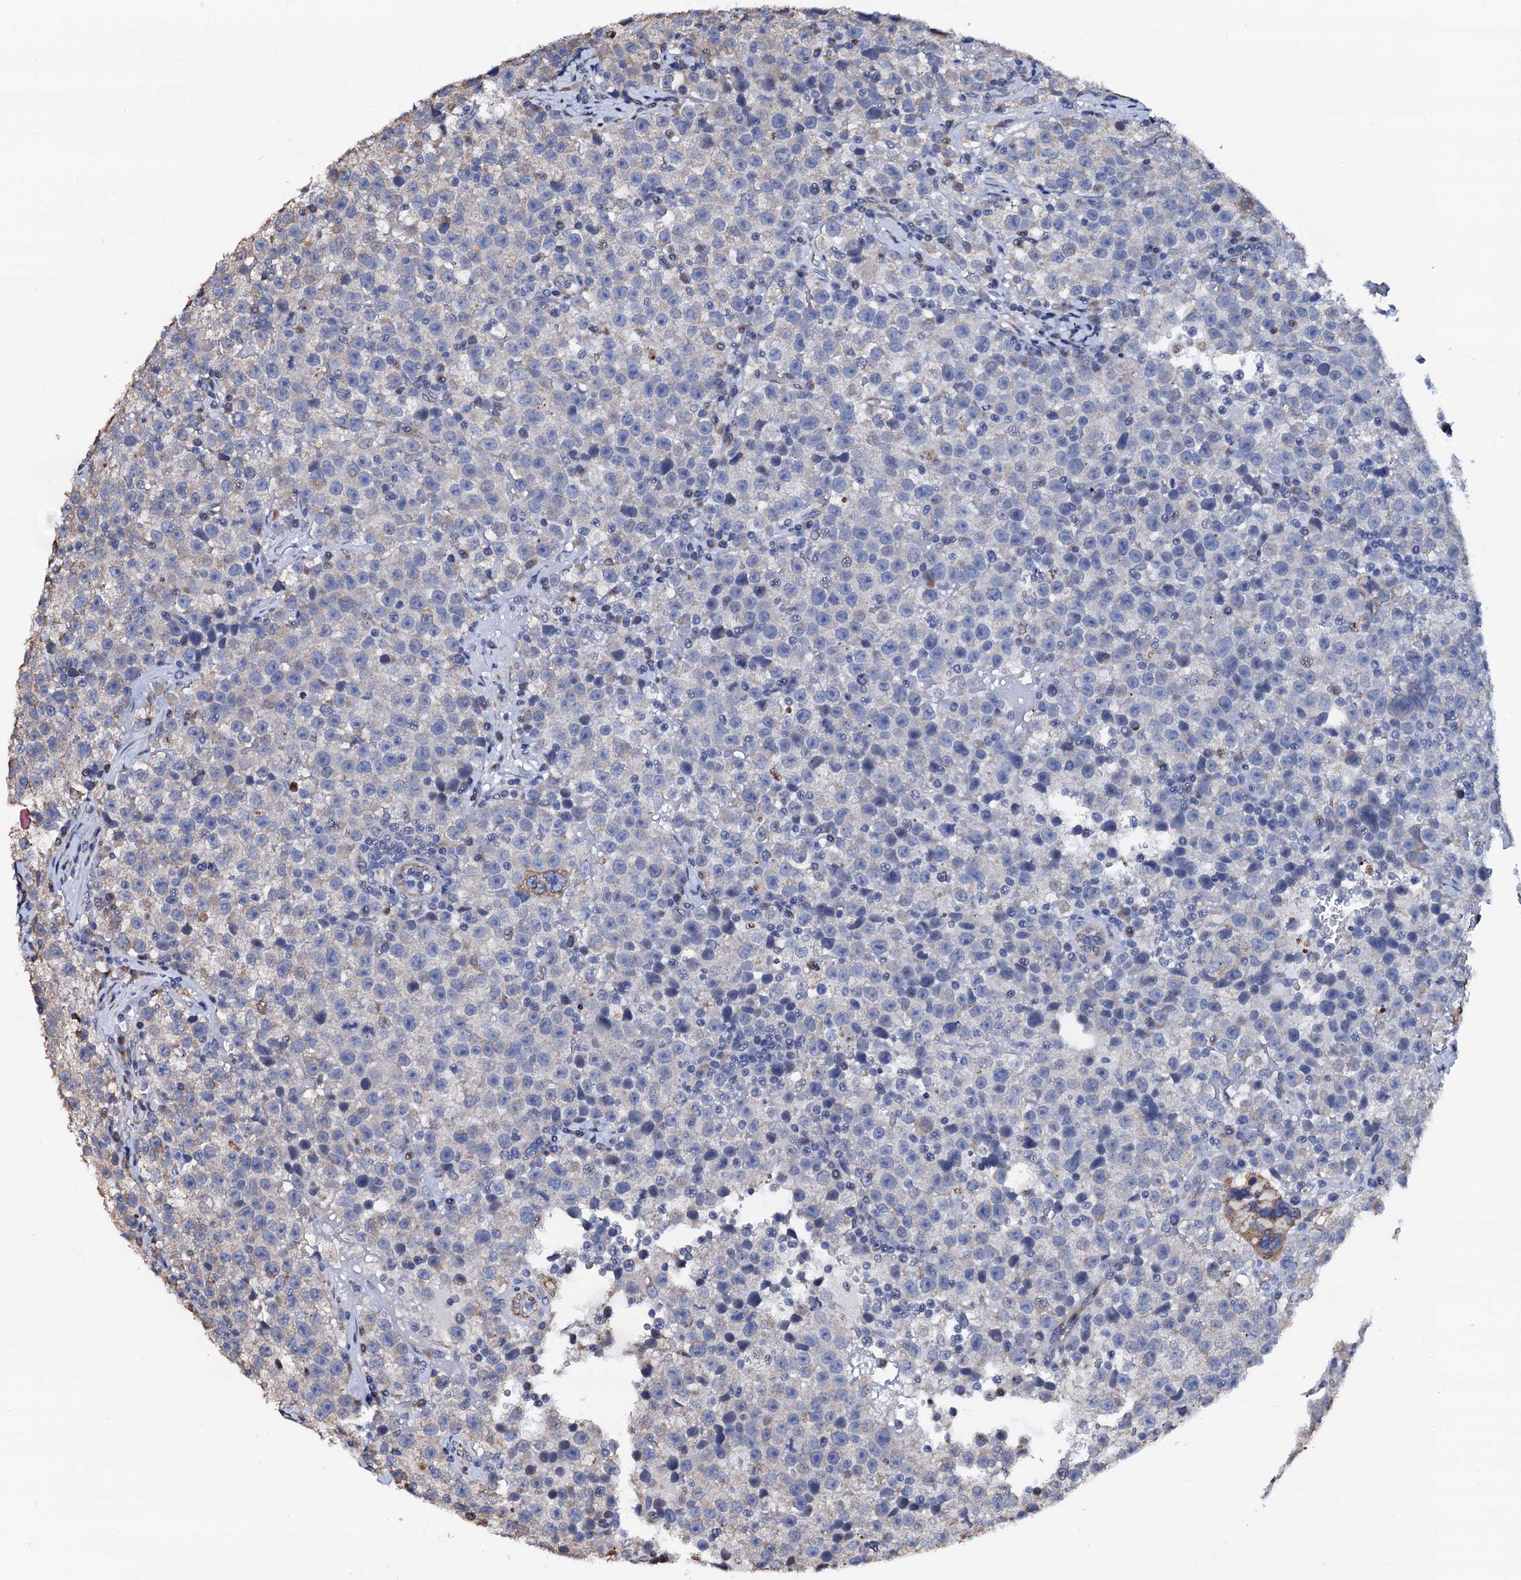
{"staining": {"intensity": "negative", "quantity": "none", "location": "none"}, "tissue": "testis cancer", "cell_type": "Tumor cells", "image_type": "cancer", "snomed": [{"axis": "morphology", "description": "Seminoma, NOS"}, {"axis": "topography", "description": "Testis"}], "caption": "Protein analysis of seminoma (testis) shows no significant staining in tumor cells. (Brightfield microscopy of DAB (3,3'-diaminobenzidine) immunohistochemistry at high magnification).", "gene": "AKAP3", "patient": {"sex": "male", "age": 22}}